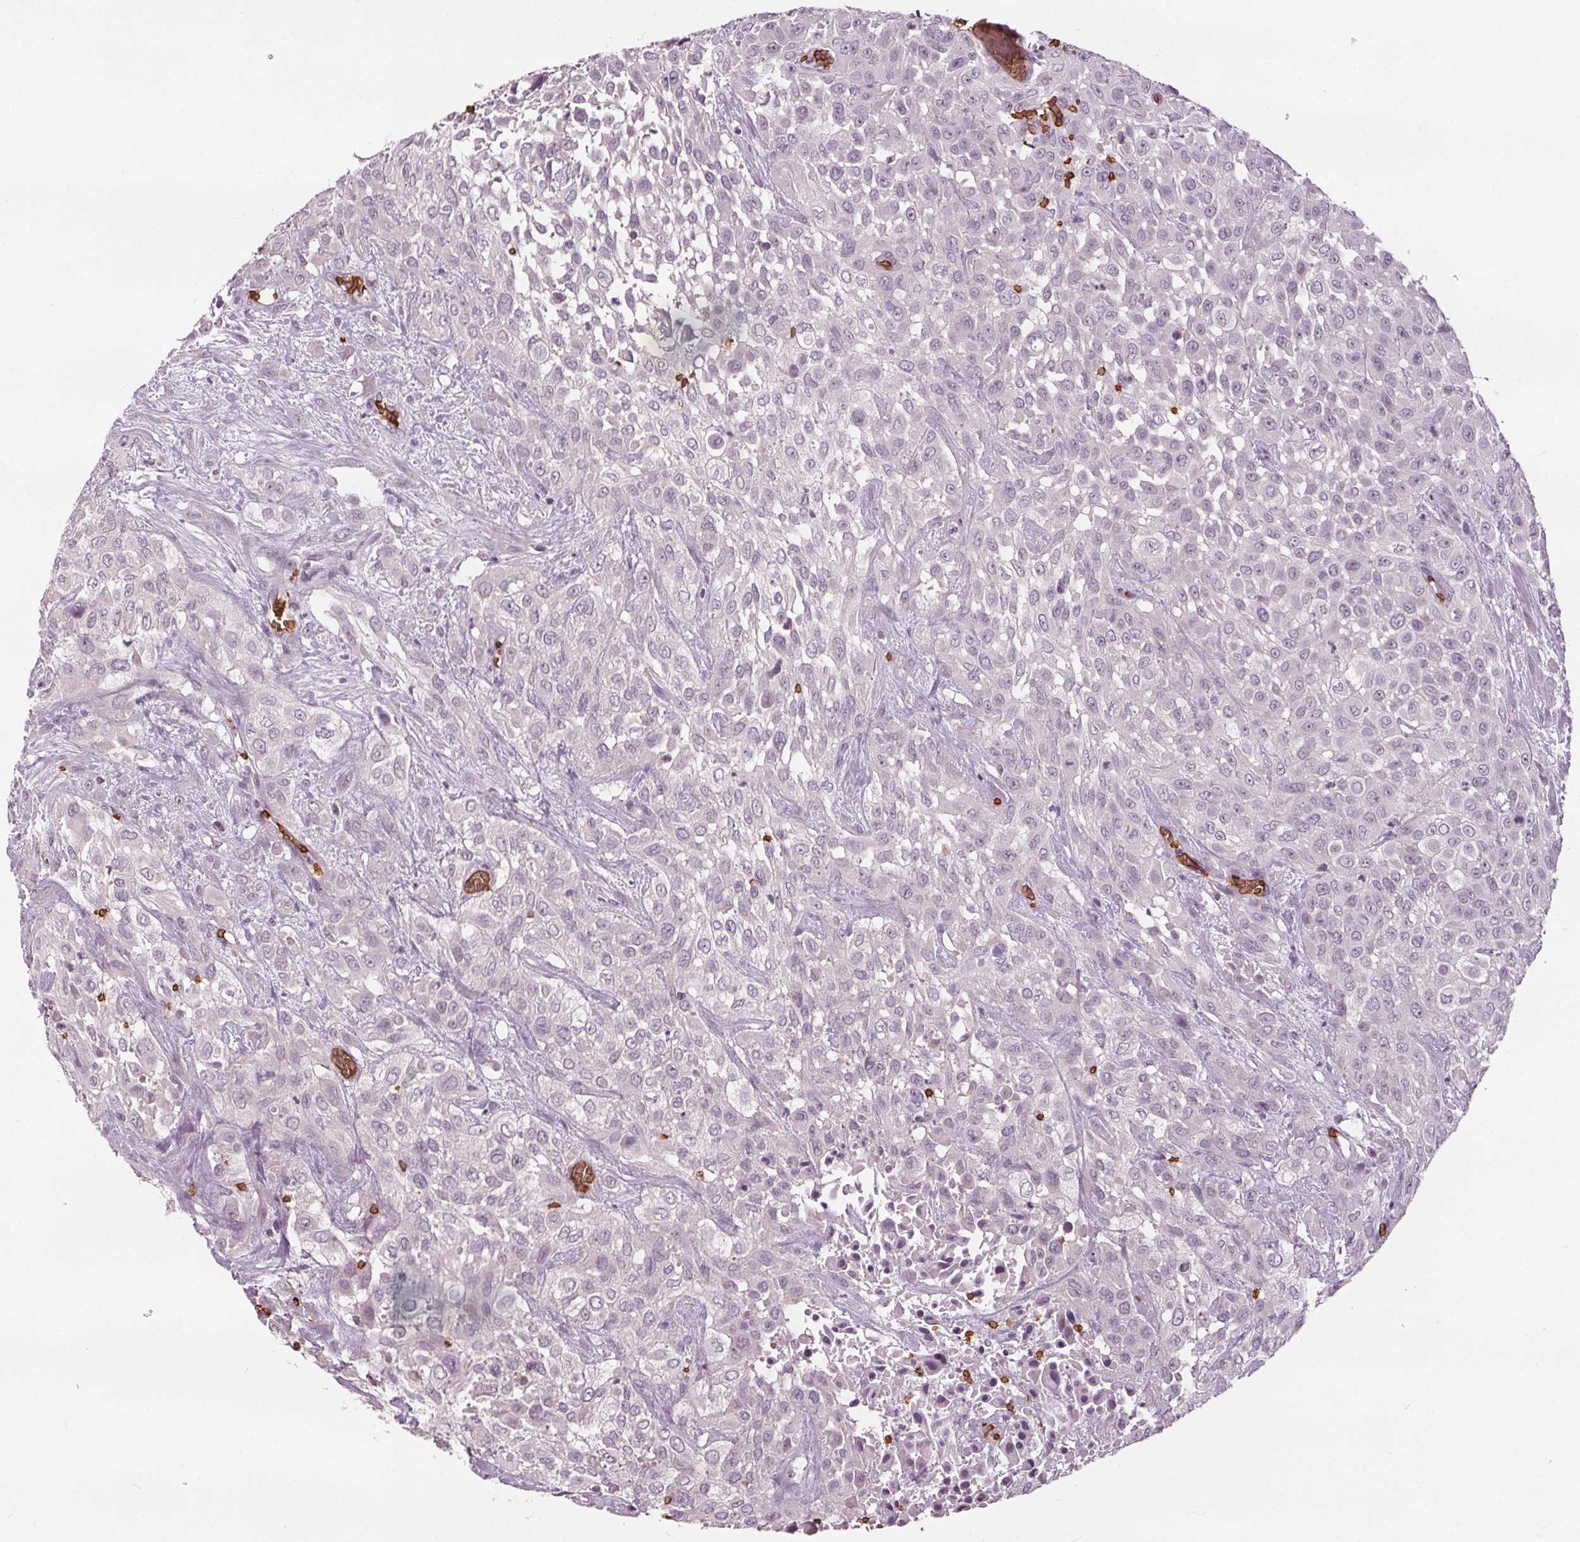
{"staining": {"intensity": "negative", "quantity": "none", "location": "none"}, "tissue": "urothelial cancer", "cell_type": "Tumor cells", "image_type": "cancer", "snomed": [{"axis": "morphology", "description": "Urothelial carcinoma, High grade"}, {"axis": "topography", "description": "Urinary bladder"}], "caption": "The immunohistochemistry histopathology image has no significant expression in tumor cells of high-grade urothelial carcinoma tissue.", "gene": "SLC4A1", "patient": {"sex": "male", "age": 57}}